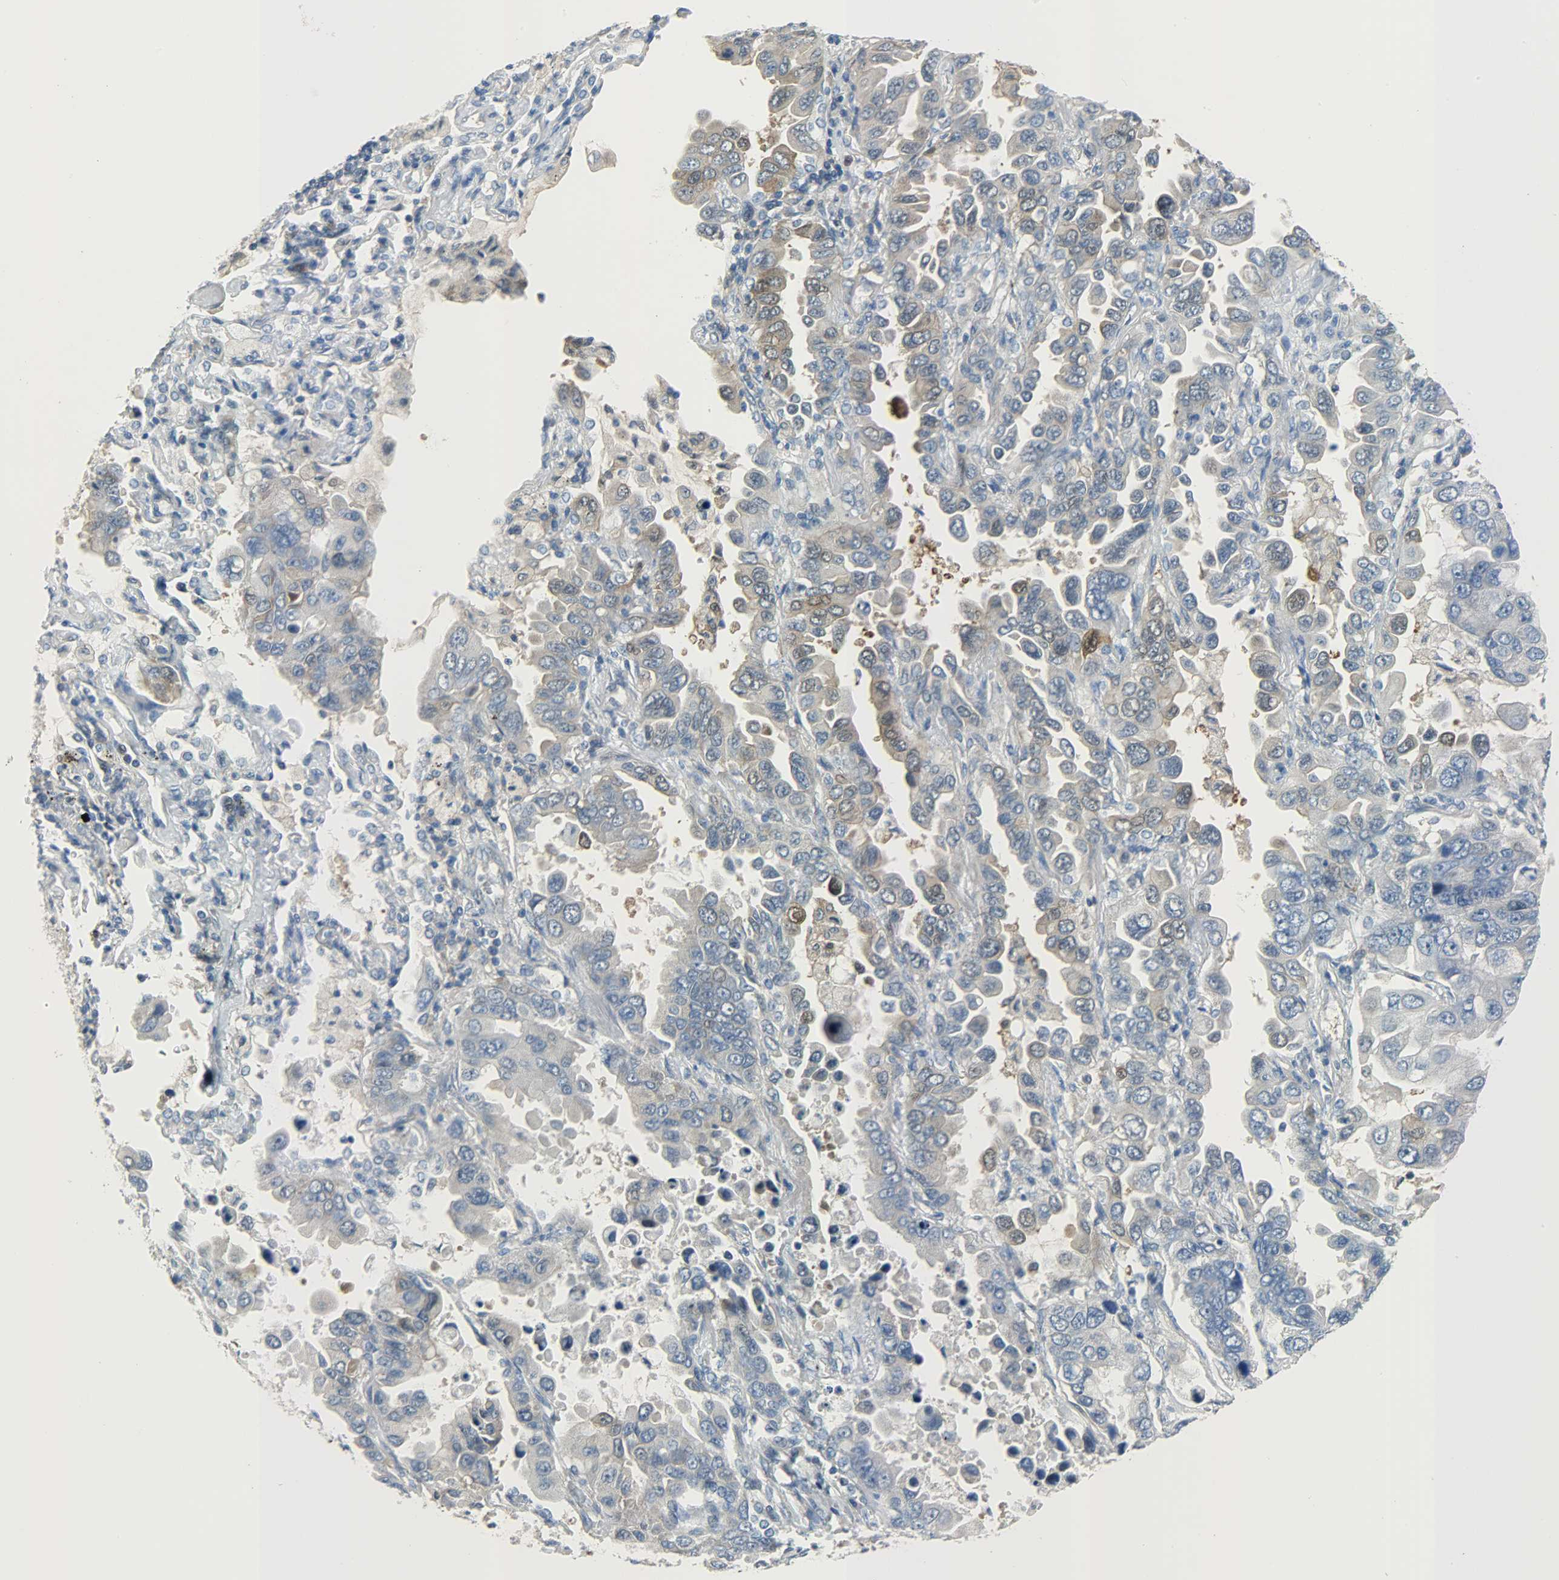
{"staining": {"intensity": "weak", "quantity": "<25%", "location": "cytoplasmic/membranous"}, "tissue": "lung cancer", "cell_type": "Tumor cells", "image_type": "cancer", "snomed": [{"axis": "morphology", "description": "Adenocarcinoma, NOS"}, {"axis": "topography", "description": "Lung"}], "caption": "This is an immunohistochemistry (IHC) histopathology image of lung cancer. There is no expression in tumor cells.", "gene": "EIF4EBP1", "patient": {"sex": "male", "age": 64}}